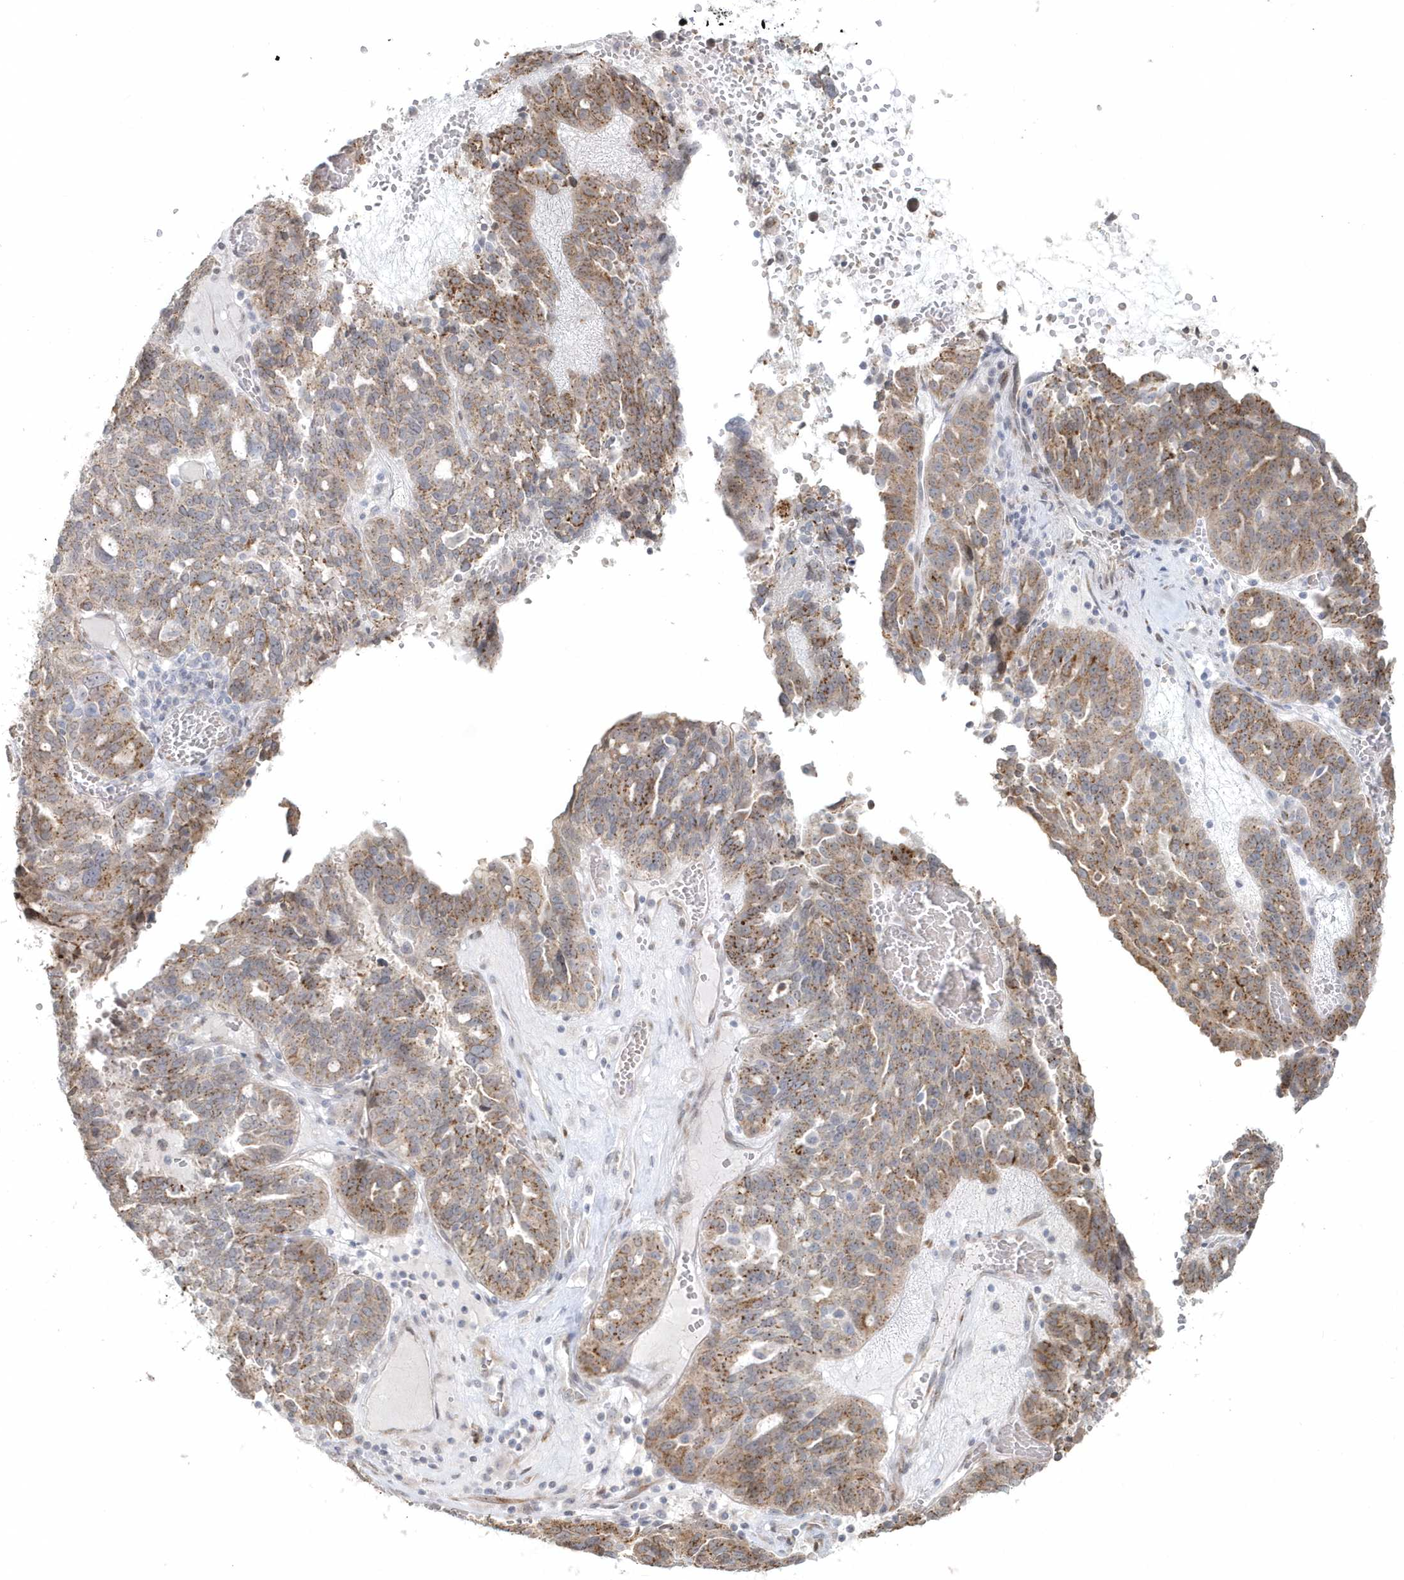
{"staining": {"intensity": "moderate", "quantity": "25%-75%", "location": "cytoplasmic/membranous"}, "tissue": "ovarian cancer", "cell_type": "Tumor cells", "image_type": "cancer", "snomed": [{"axis": "morphology", "description": "Cystadenocarcinoma, serous, NOS"}, {"axis": "topography", "description": "Ovary"}], "caption": "Human ovarian cancer (serous cystadenocarcinoma) stained with a protein marker exhibits moderate staining in tumor cells.", "gene": "DHFR", "patient": {"sex": "female", "age": 59}}